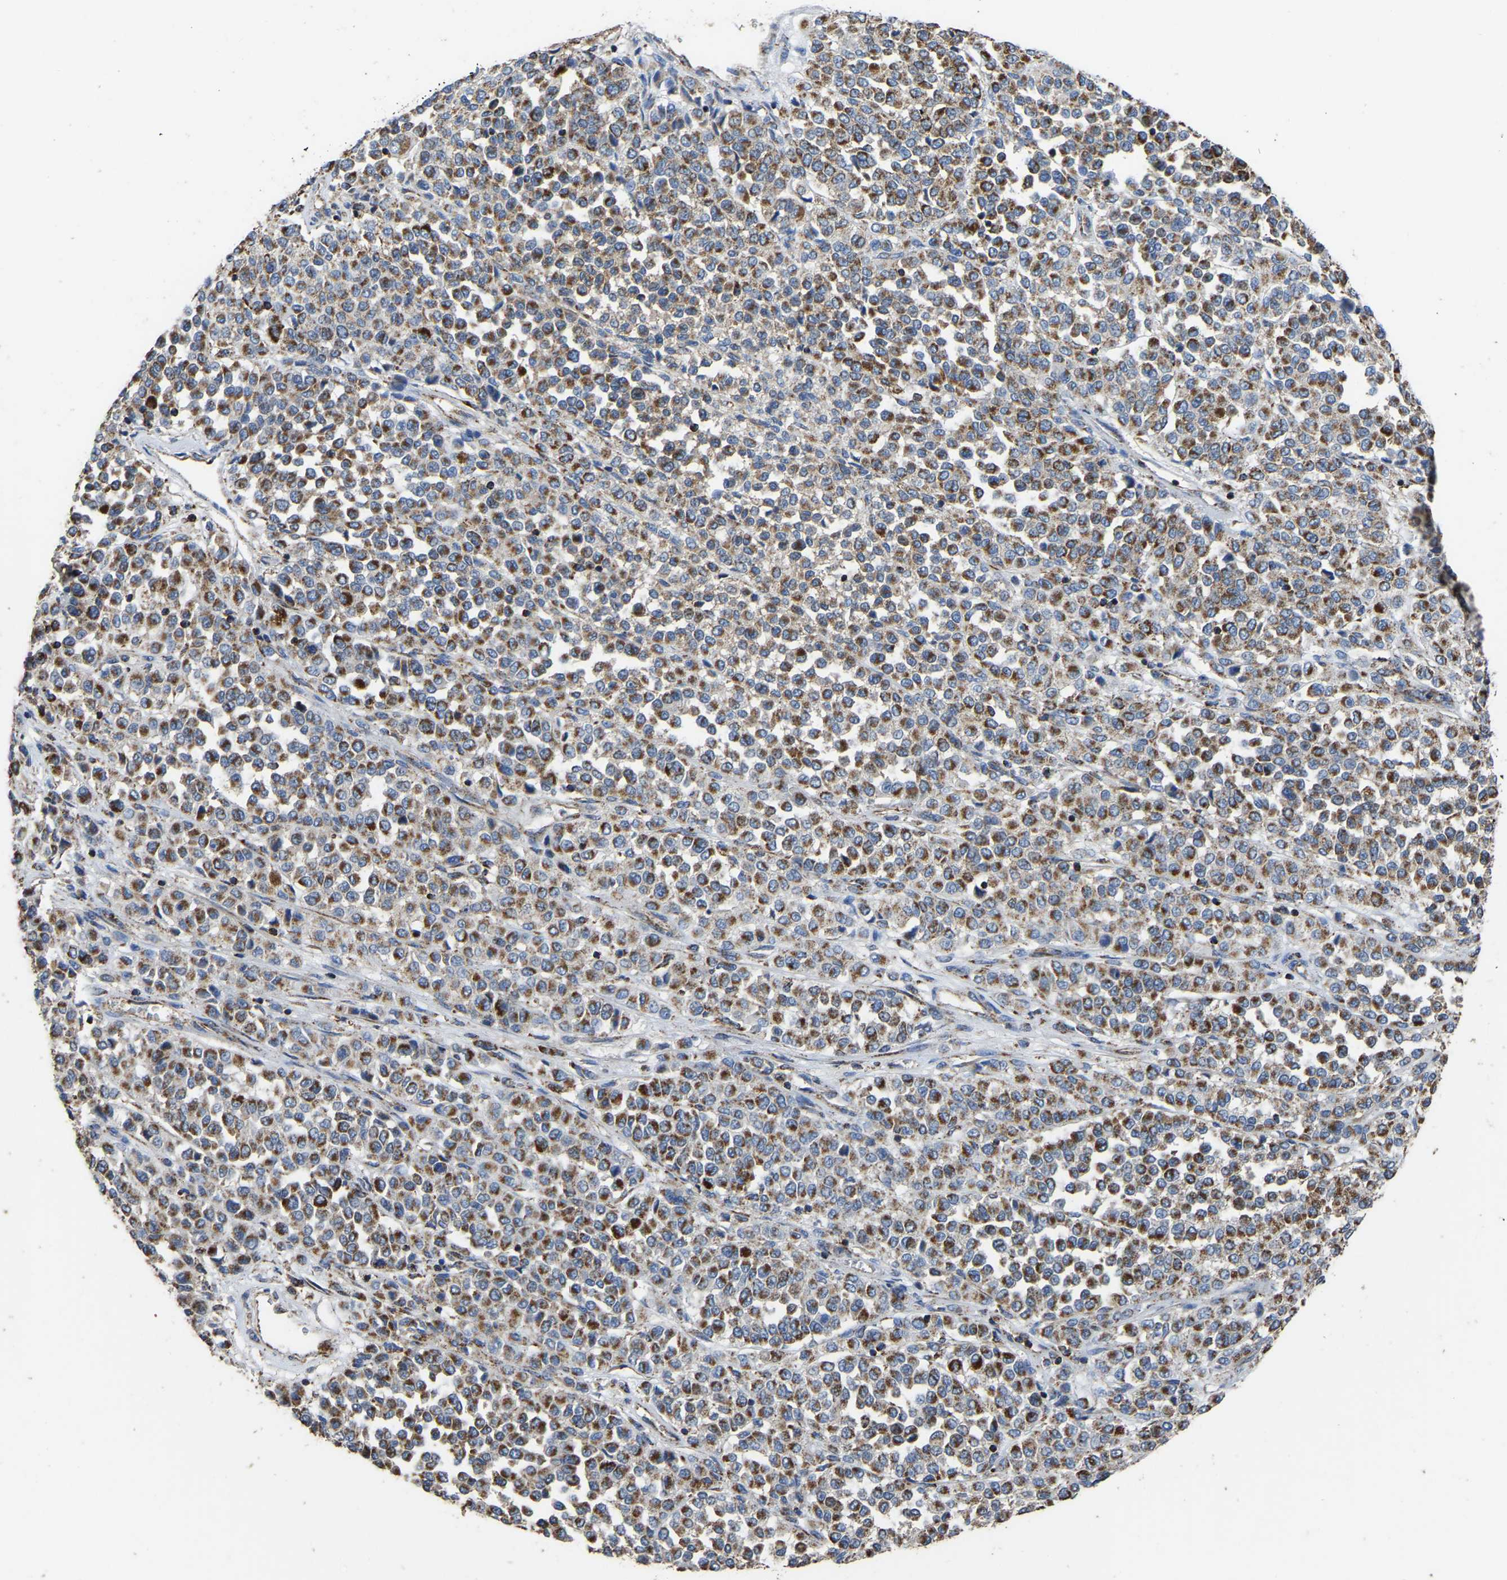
{"staining": {"intensity": "moderate", "quantity": ">75%", "location": "cytoplasmic/membranous"}, "tissue": "melanoma", "cell_type": "Tumor cells", "image_type": "cancer", "snomed": [{"axis": "morphology", "description": "Malignant melanoma, Metastatic site"}, {"axis": "topography", "description": "Pancreas"}], "caption": "Human malignant melanoma (metastatic site) stained for a protein (brown) shows moderate cytoplasmic/membranous positive staining in about >75% of tumor cells.", "gene": "ETFA", "patient": {"sex": "female", "age": 30}}